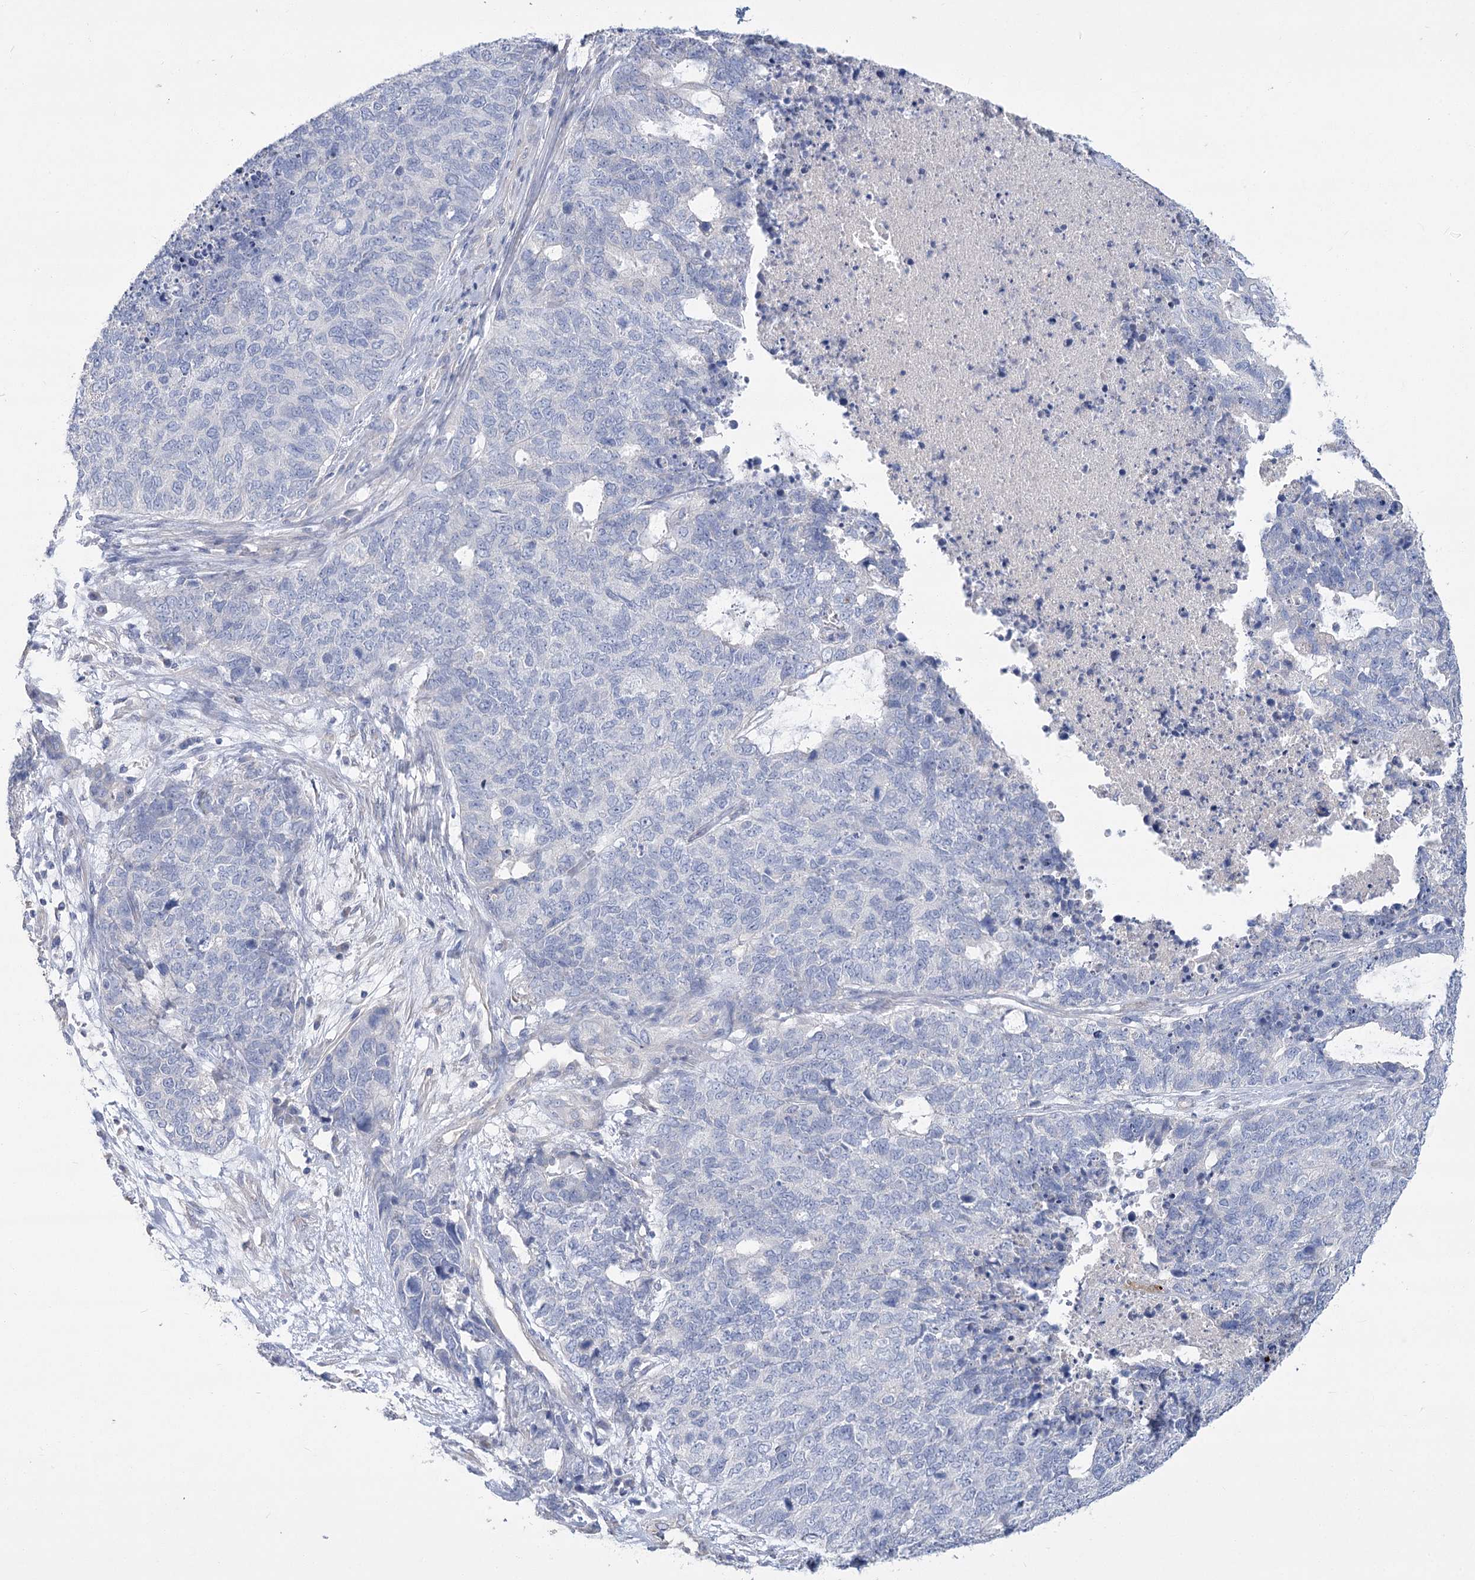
{"staining": {"intensity": "negative", "quantity": "none", "location": "none"}, "tissue": "cervical cancer", "cell_type": "Tumor cells", "image_type": "cancer", "snomed": [{"axis": "morphology", "description": "Squamous cell carcinoma, NOS"}, {"axis": "topography", "description": "Cervix"}], "caption": "The micrograph reveals no significant positivity in tumor cells of squamous cell carcinoma (cervical).", "gene": "SLC9A3", "patient": {"sex": "female", "age": 63}}